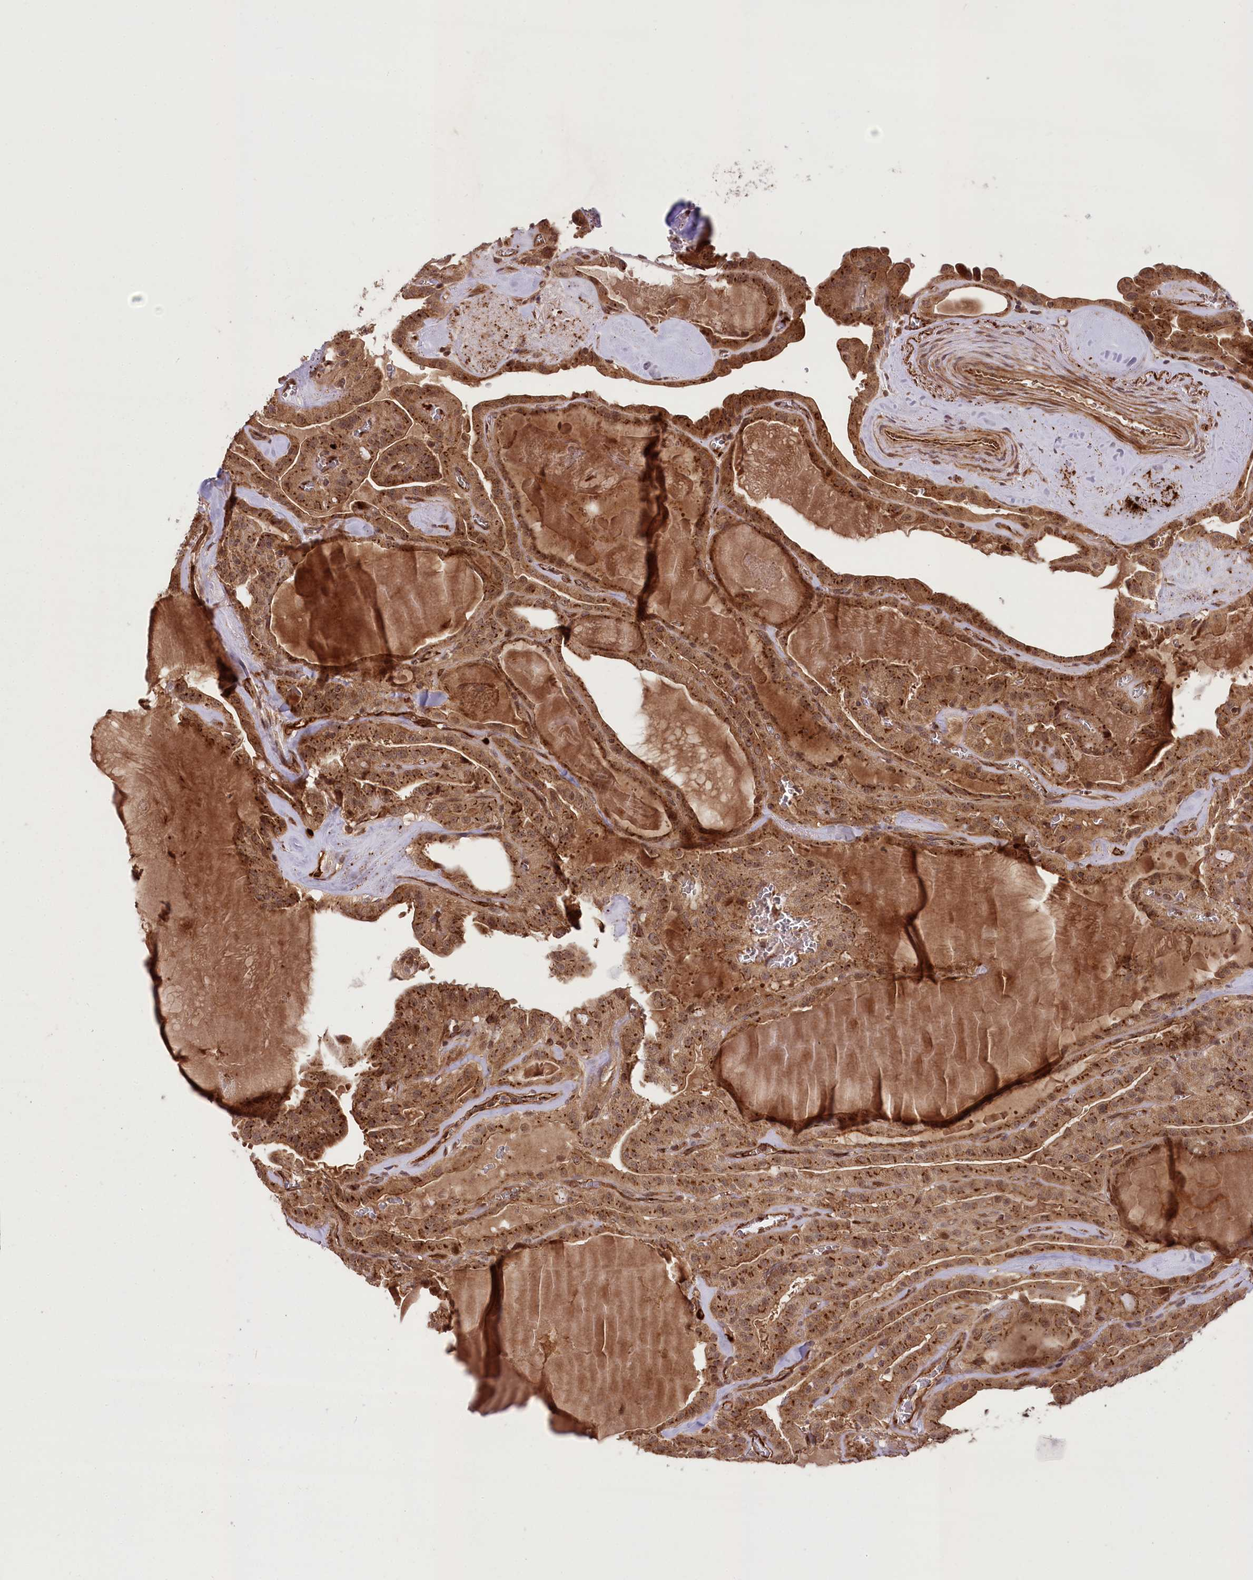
{"staining": {"intensity": "strong", "quantity": ">75%", "location": "cytoplasmic/membranous,nuclear"}, "tissue": "thyroid cancer", "cell_type": "Tumor cells", "image_type": "cancer", "snomed": [{"axis": "morphology", "description": "Papillary adenocarcinoma, NOS"}, {"axis": "topography", "description": "Thyroid gland"}], "caption": "Human papillary adenocarcinoma (thyroid) stained with a protein marker displays strong staining in tumor cells.", "gene": "CARD19", "patient": {"sex": "male", "age": 52}}